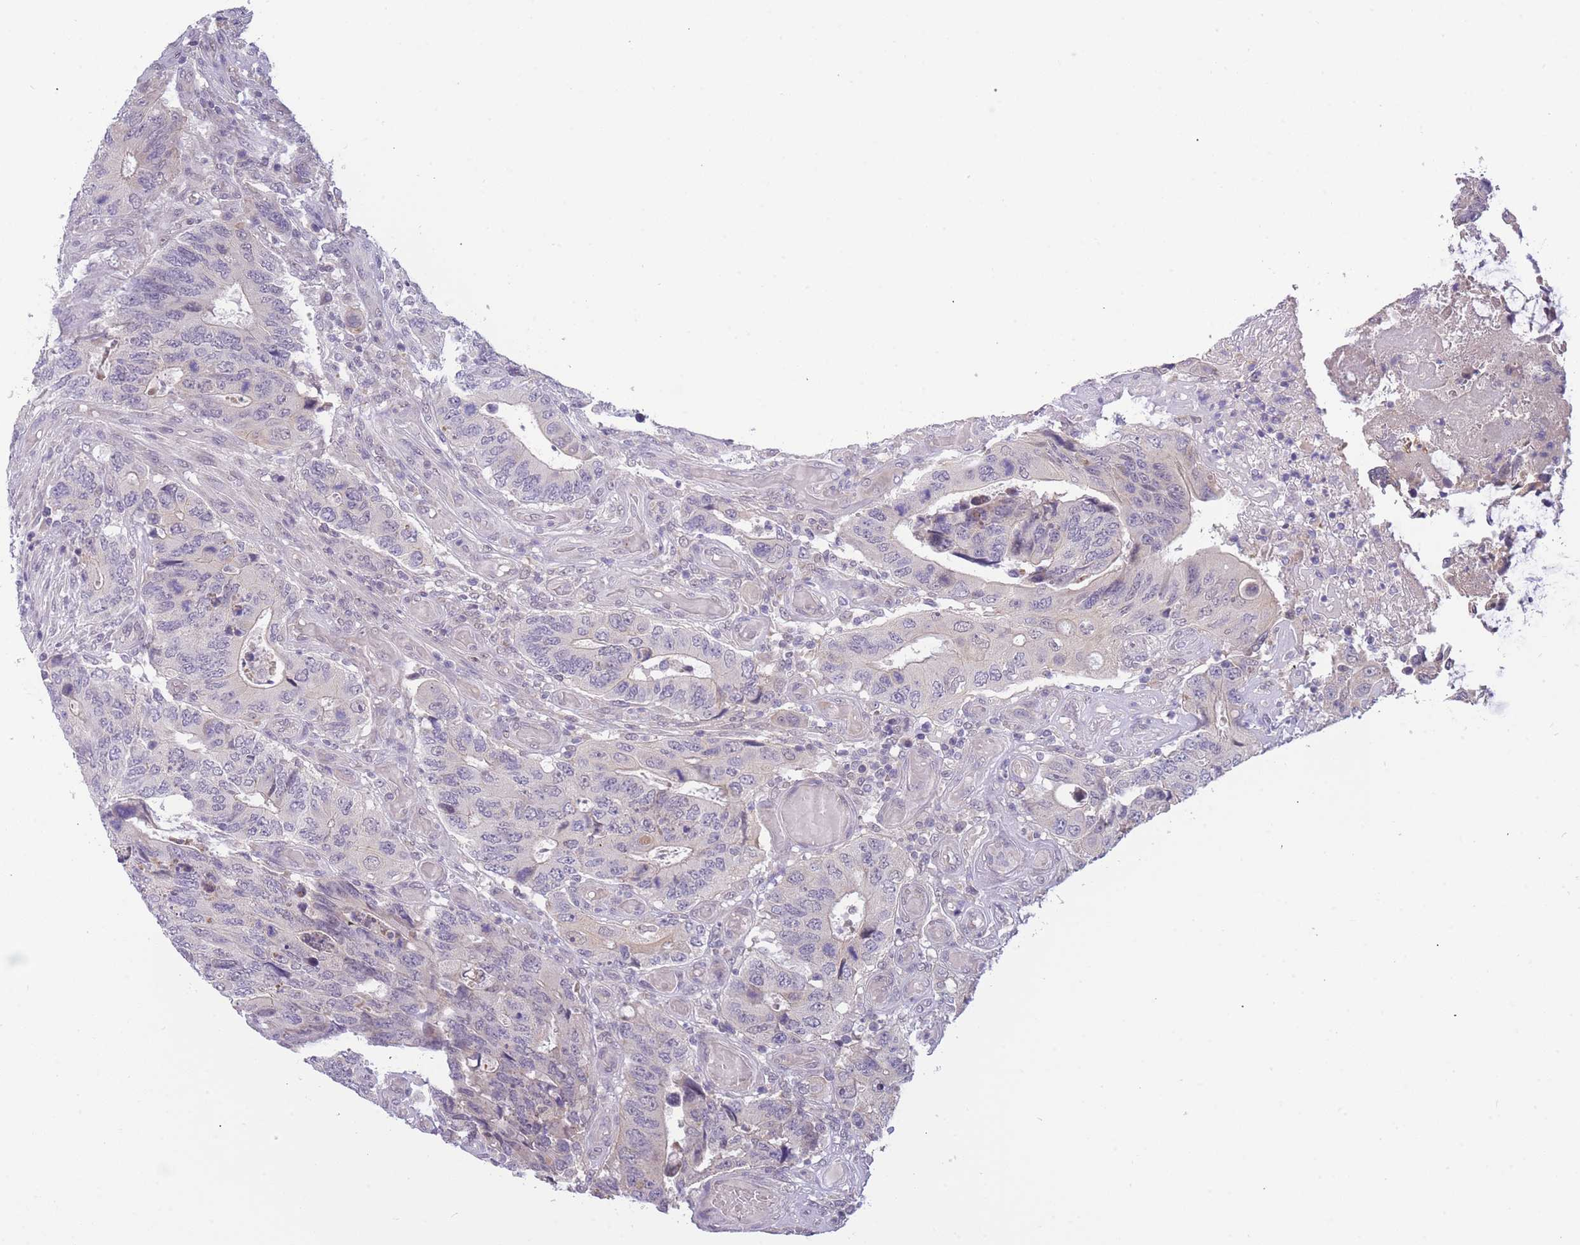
{"staining": {"intensity": "negative", "quantity": "none", "location": "none"}, "tissue": "colorectal cancer", "cell_type": "Tumor cells", "image_type": "cancer", "snomed": [{"axis": "morphology", "description": "Adenocarcinoma, NOS"}, {"axis": "topography", "description": "Colon"}], "caption": "This micrograph is of adenocarcinoma (colorectal) stained with immunohistochemistry (IHC) to label a protein in brown with the nuclei are counter-stained blue. There is no positivity in tumor cells.", "gene": "GOLGA6L25", "patient": {"sex": "male", "age": 87}}